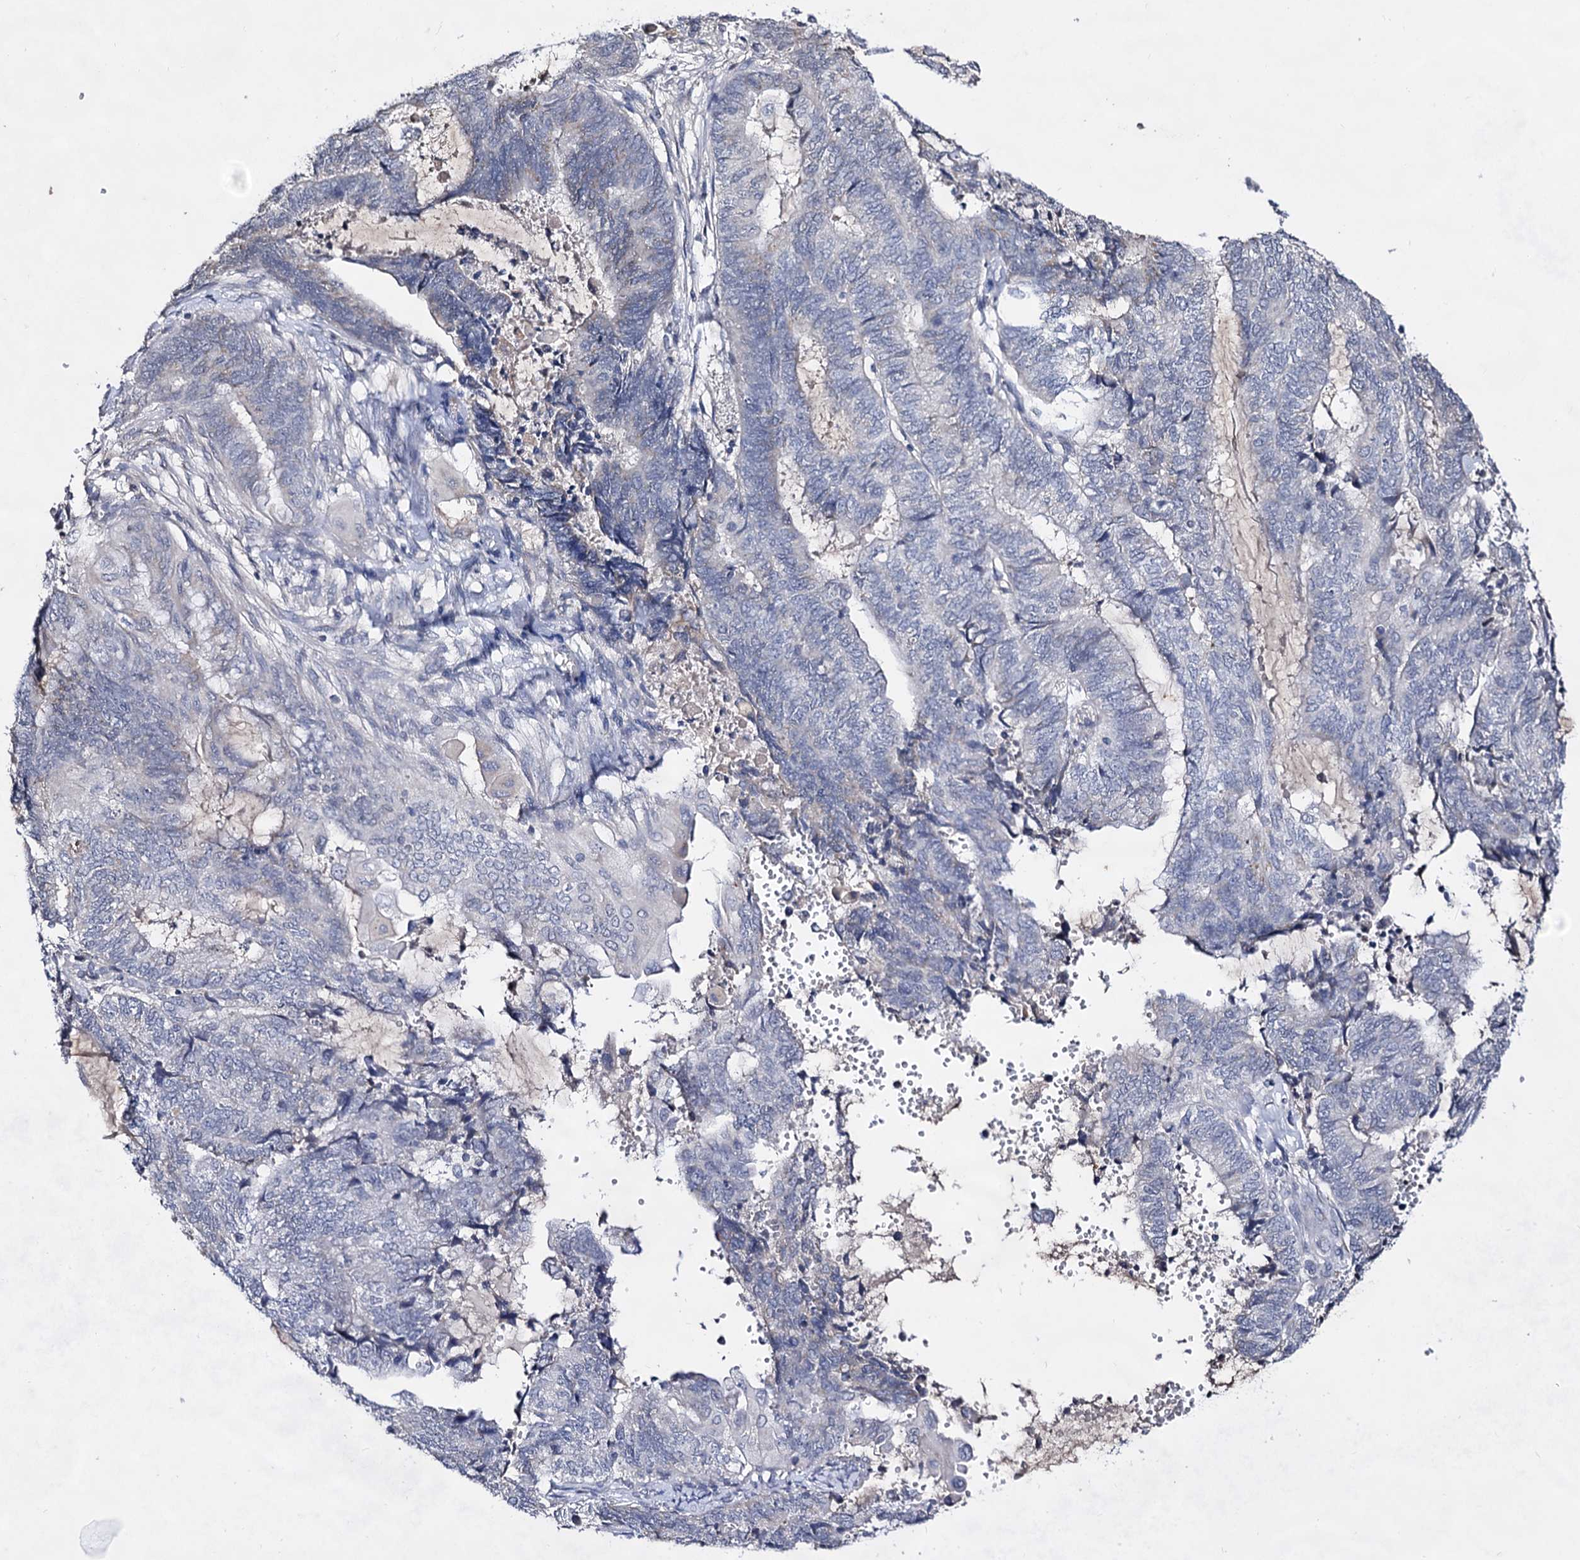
{"staining": {"intensity": "negative", "quantity": "none", "location": "none"}, "tissue": "endometrial cancer", "cell_type": "Tumor cells", "image_type": "cancer", "snomed": [{"axis": "morphology", "description": "Adenocarcinoma, NOS"}, {"axis": "topography", "description": "Uterus"}, {"axis": "topography", "description": "Endometrium"}], "caption": "The micrograph demonstrates no staining of tumor cells in adenocarcinoma (endometrial).", "gene": "PLIN1", "patient": {"sex": "female", "age": 70}}